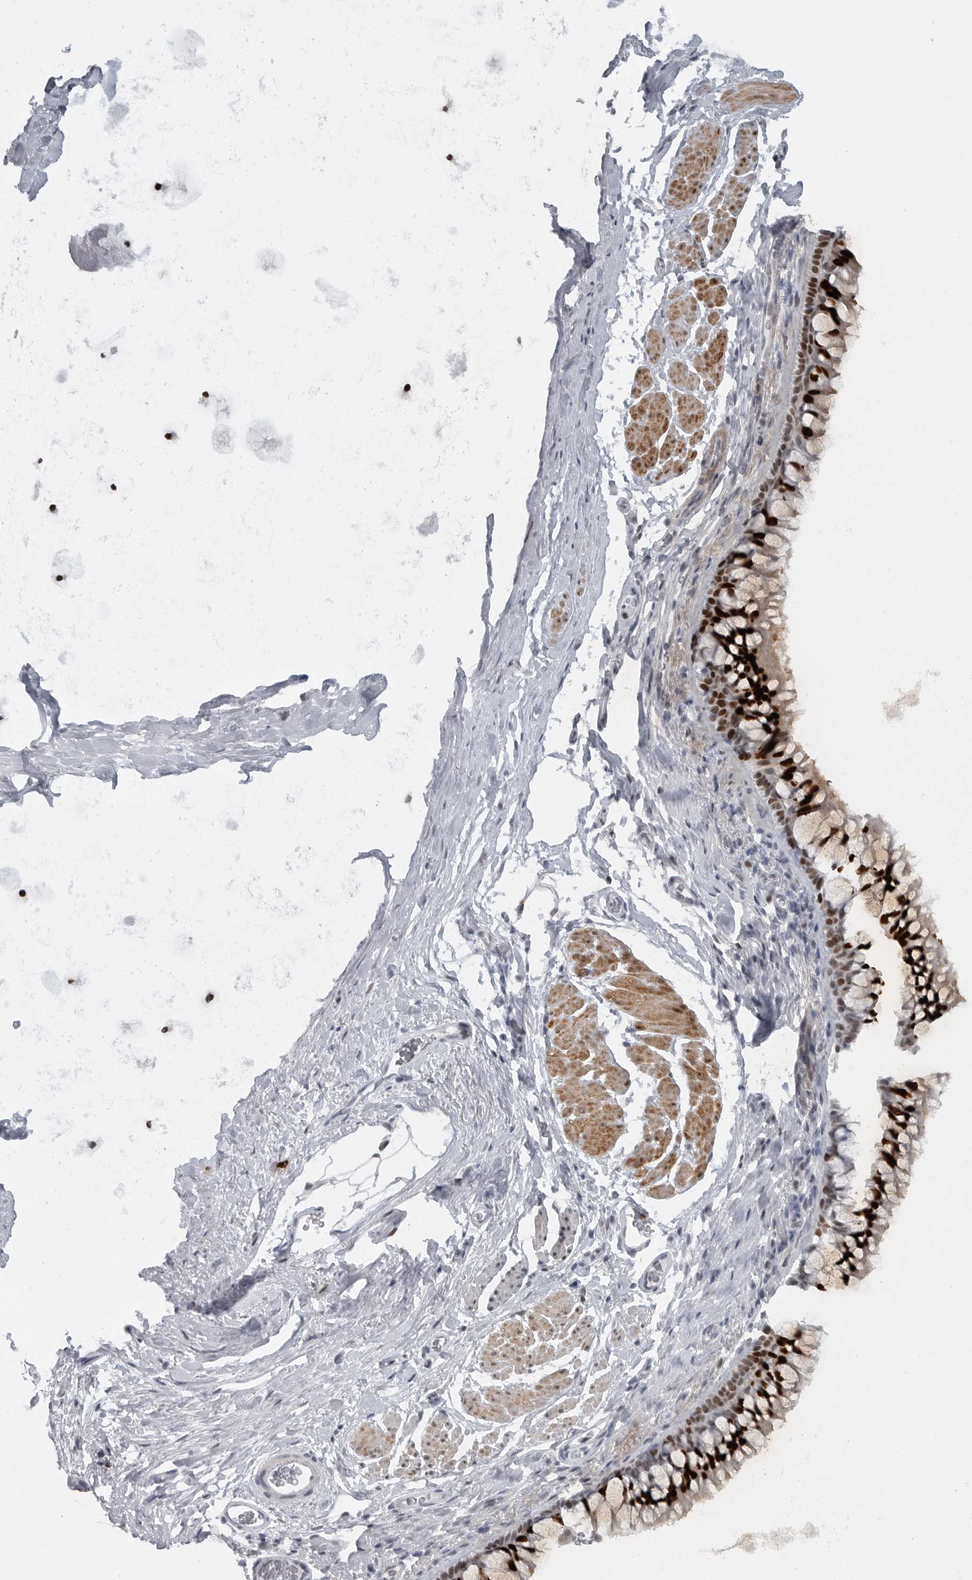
{"staining": {"intensity": "strong", "quantity": ">75%", "location": "nuclear"}, "tissue": "bronchus", "cell_type": "Respiratory epithelial cells", "image_type": "normal", "snomed": [{"axis": "morphology", "description": "Normal tissue, NOS"}, {"axis": "topography", "description": "Cartilage tissue"}, {"axis": "topography", "description": "Bronchus"}], "caption": "Protein staining of unremarkable bronchus displays strong nuclear expression in about >75% of respiratory epithelial cells. (Stains: DAB in brown, nuclei in blue, Microscopy: brightfield microscopy at high magnification).", "gene": "HMGN3", "patient": {"sex": "female", "age": 53}}